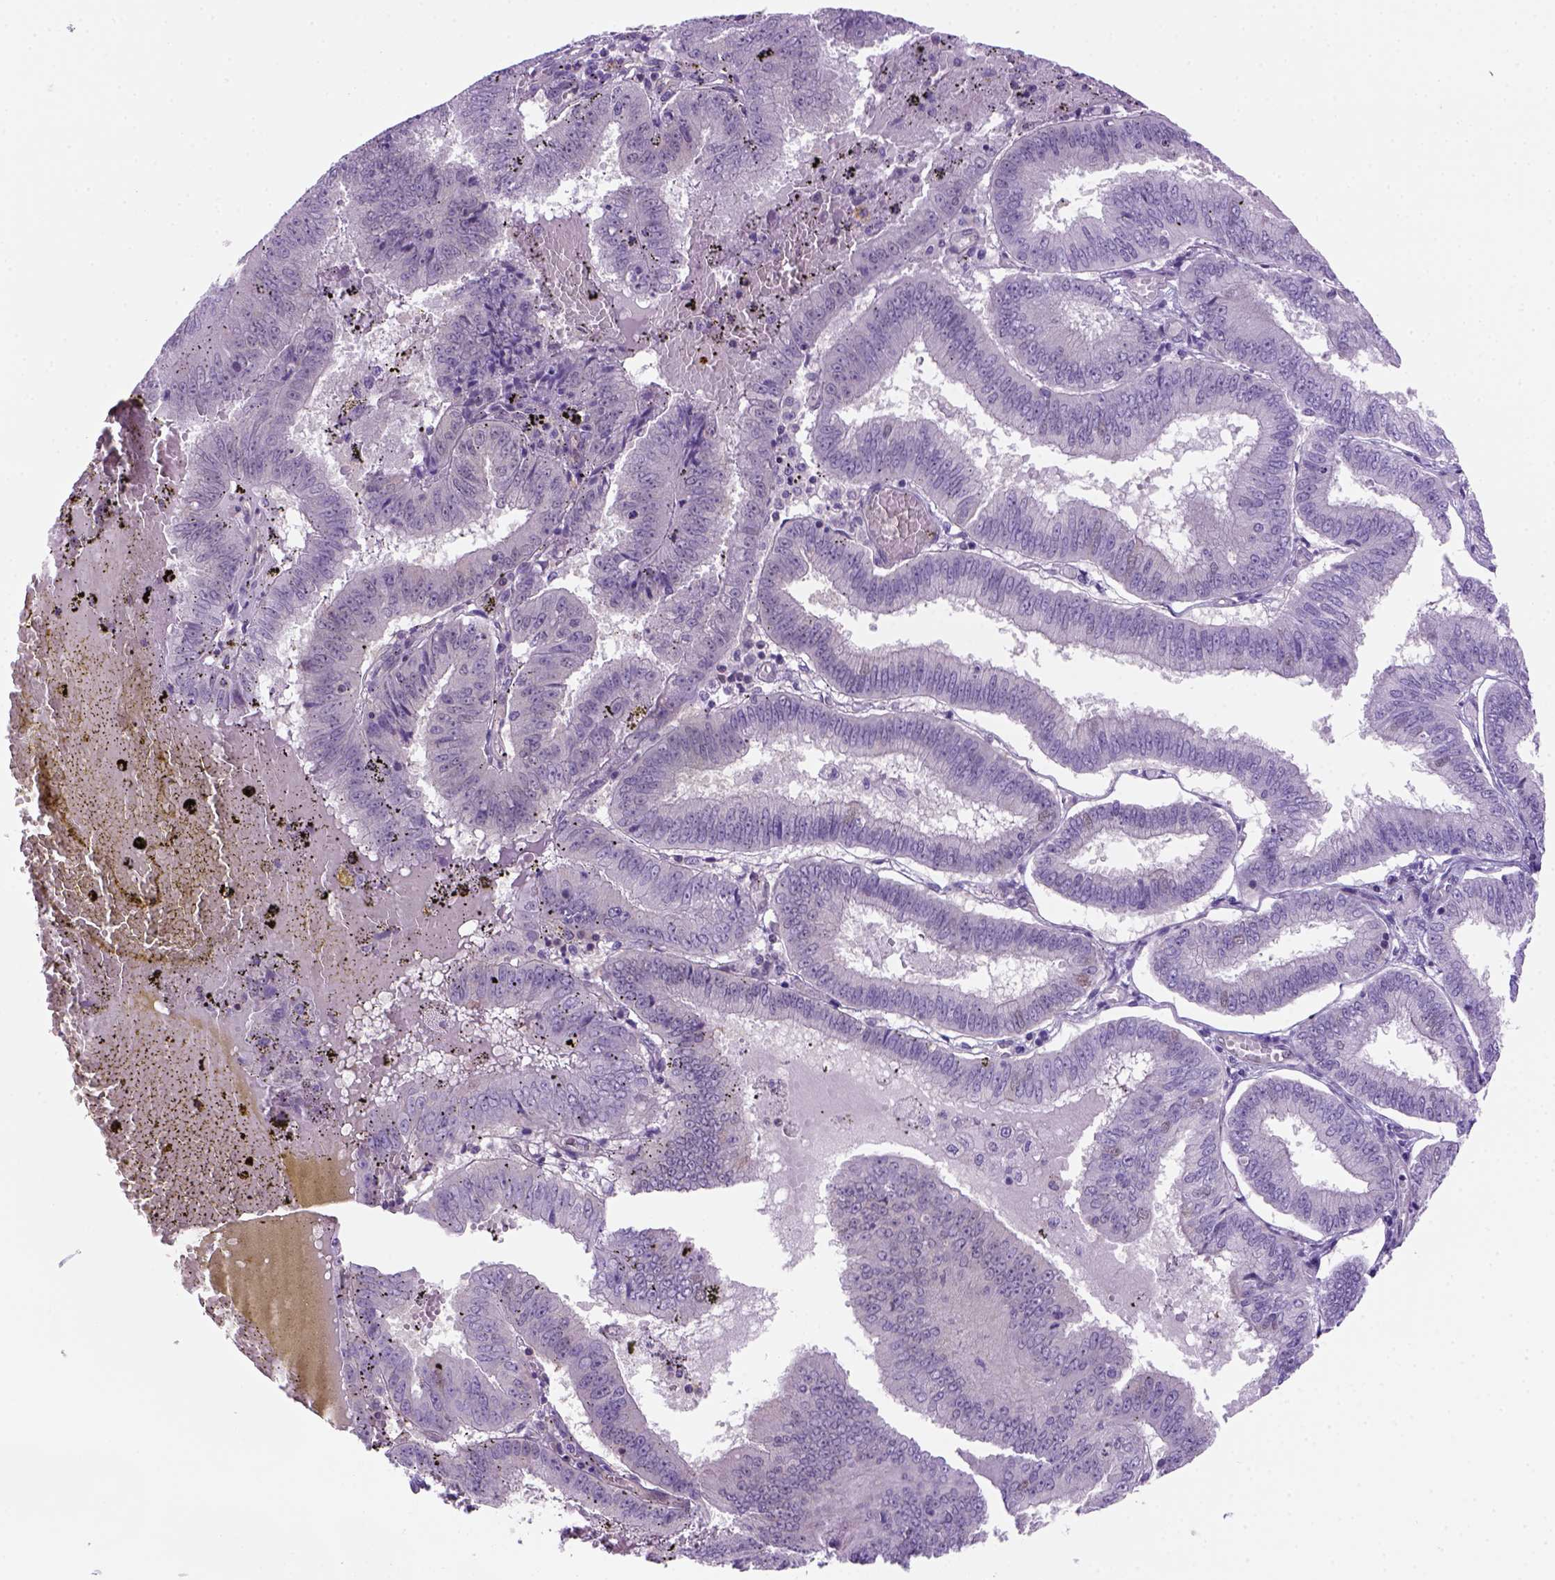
{"staining": {"intensity": "negative", "quantity": "none", "location": "none"}, "tissue": "endometrial cancer", "cell_type": "Tumor cells", "image_type": "cancer", "snomed": [{"axis": "morphology", "description": "Adenocarcinoma, NOS"}, {"axis": "topography", "description": "Endometrium"}], "caption": "The histopathology image demonstrates no staining of tumor cells in endometrial cancer.", "gene": "MGMT", "patient": {"sex": "female", "age": 66}}